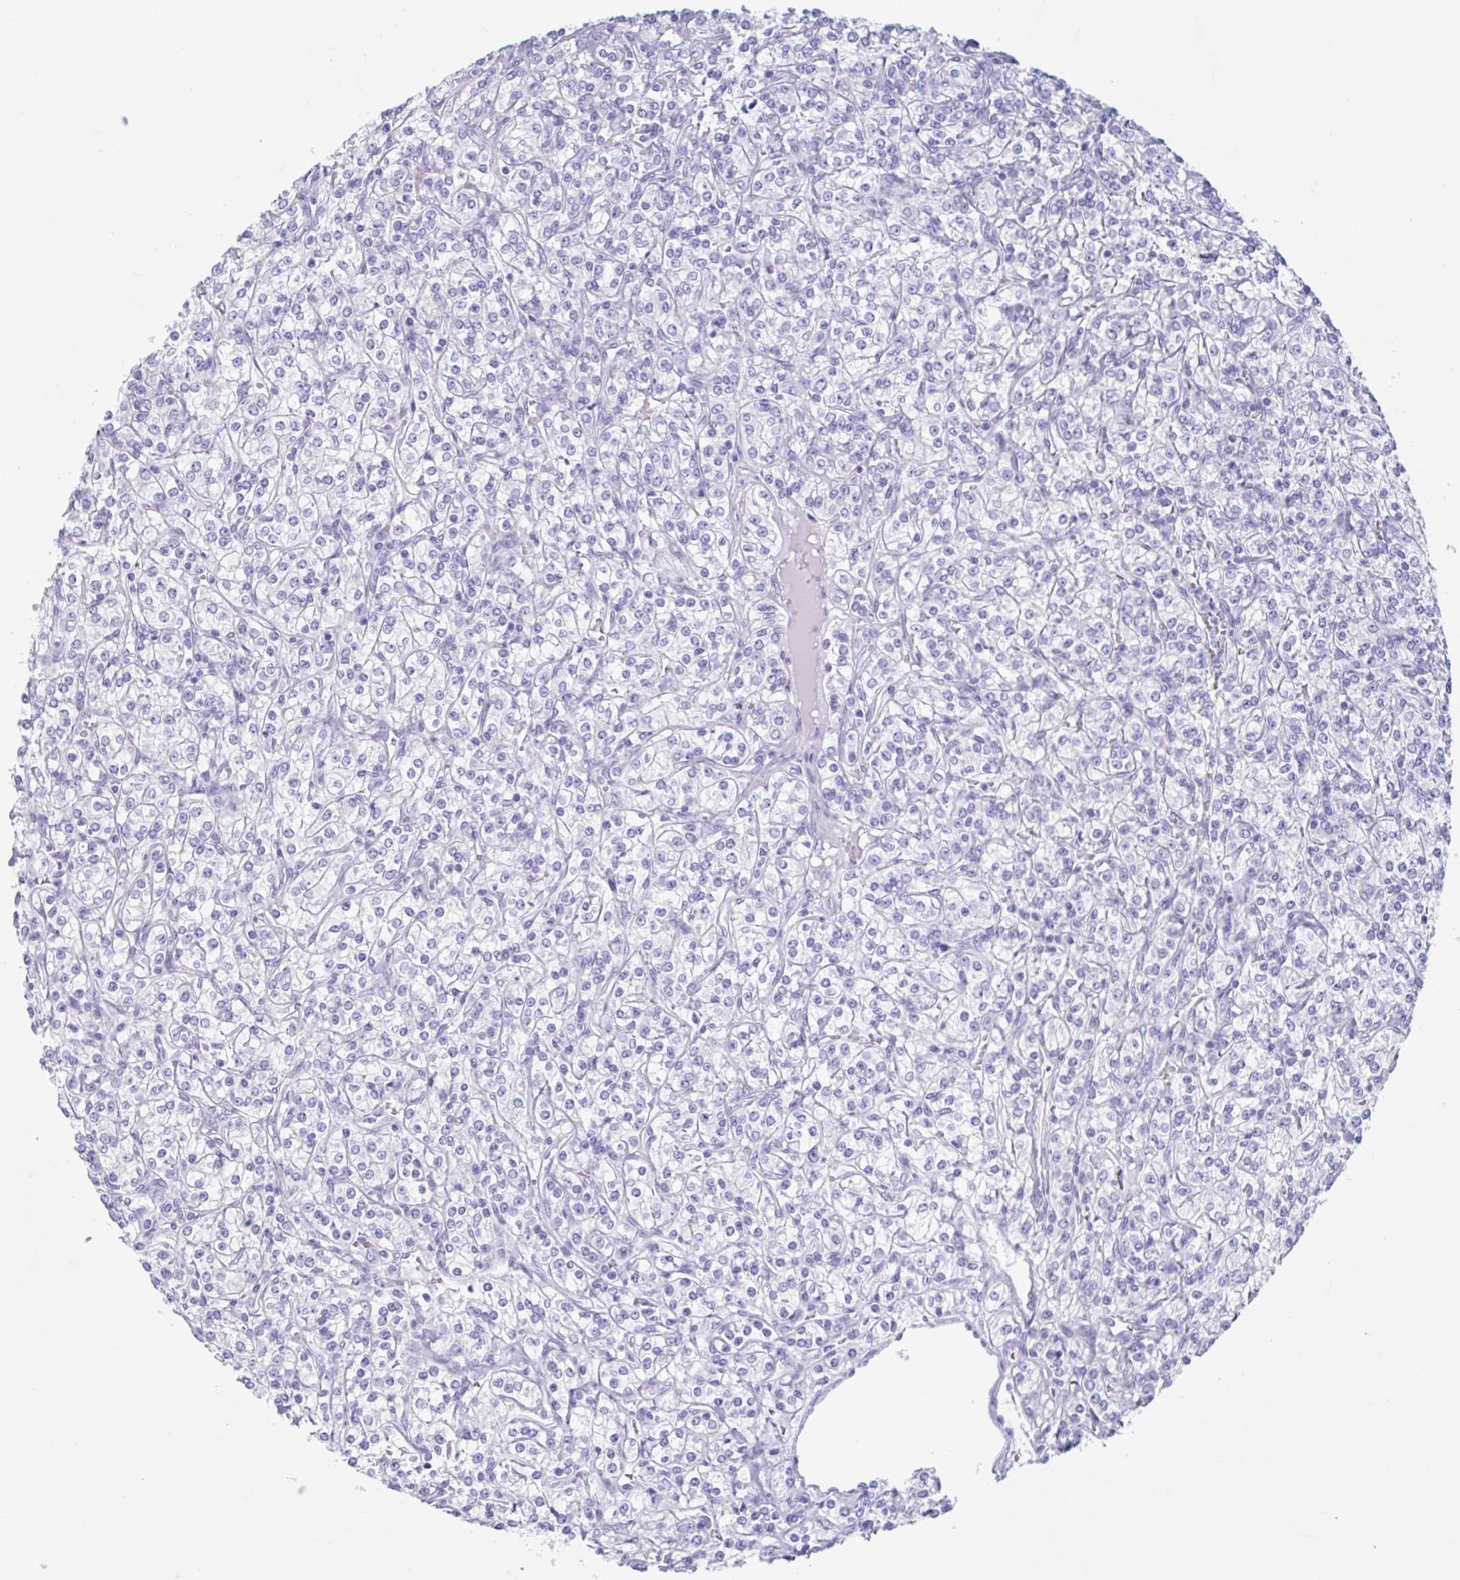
{"staining": {"intensity": "negative", "quantity": "none", "location": "none"}, "tissue": "renal cancer", "cell_type": "Tumor cells", "image_type": "cancer", "snomed": [{"axis": "morphology", "description": "Adenocarcinoma, NOS"}, {"axis": "topography", "description": "Kidney"}], "caption": "Protein analysis of adenocarcinoma (renal) shows no significant expression in tumor cells.", "gene": "CPTP", "patient": {"sex": "male", "age": 77}}